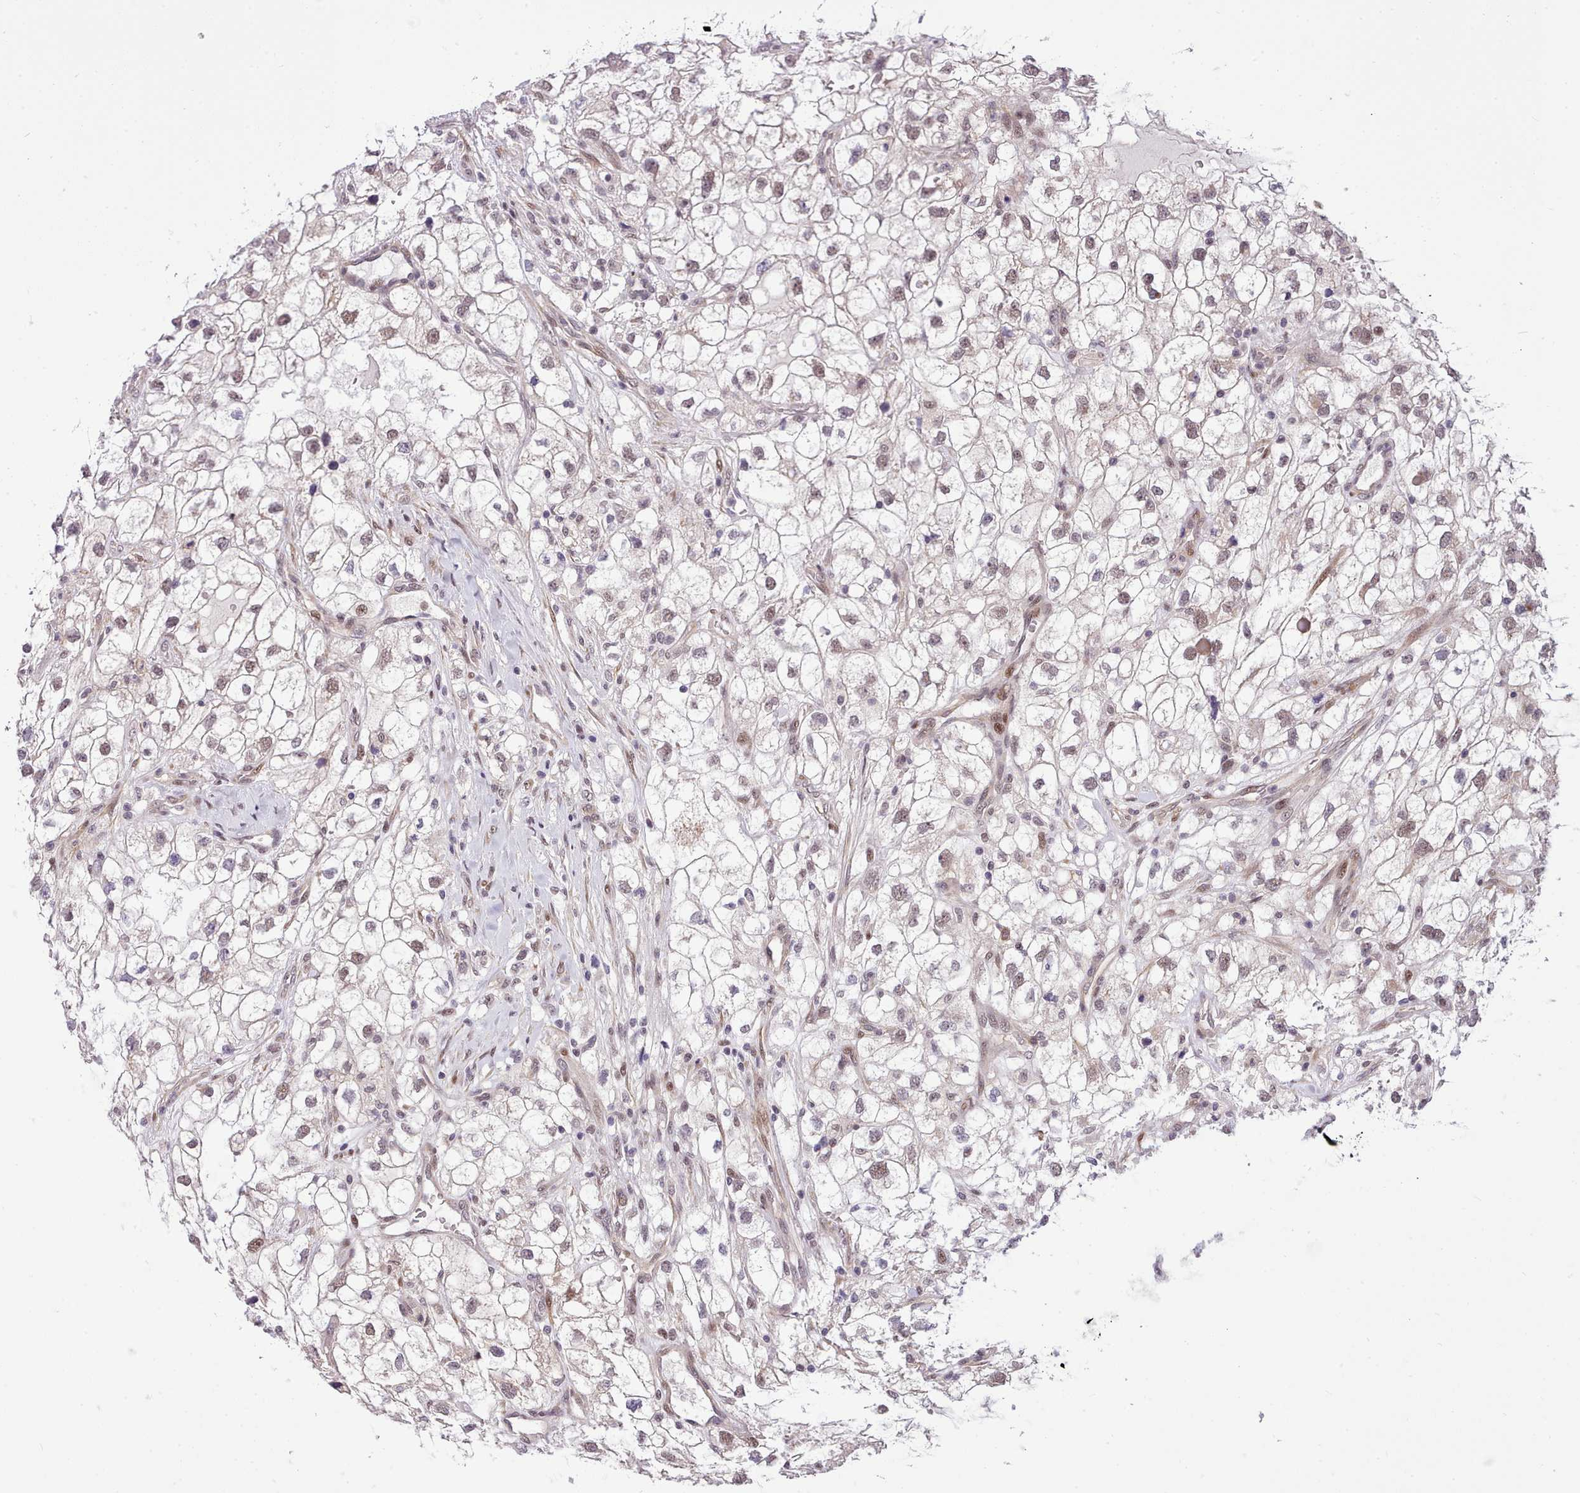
{"staining": {"intensity": "weak", "quantity": ">75%", "location": "nuclear"}, "tissue": "renal cancer", "cell_type": "Tumor cells", "image_type": "cancer", "snomed": [{"axis": "morphology", "description": "Adenocarcinoma, NOS"}, {"axis": "topography", "description": "Kidney"}], "caption": "Human renal adenocarcinoma stained with a protein marker shows weak staining in tumor cells.", "gene": "HOXB7", "patient": {"sex": "male", "age": 59}}